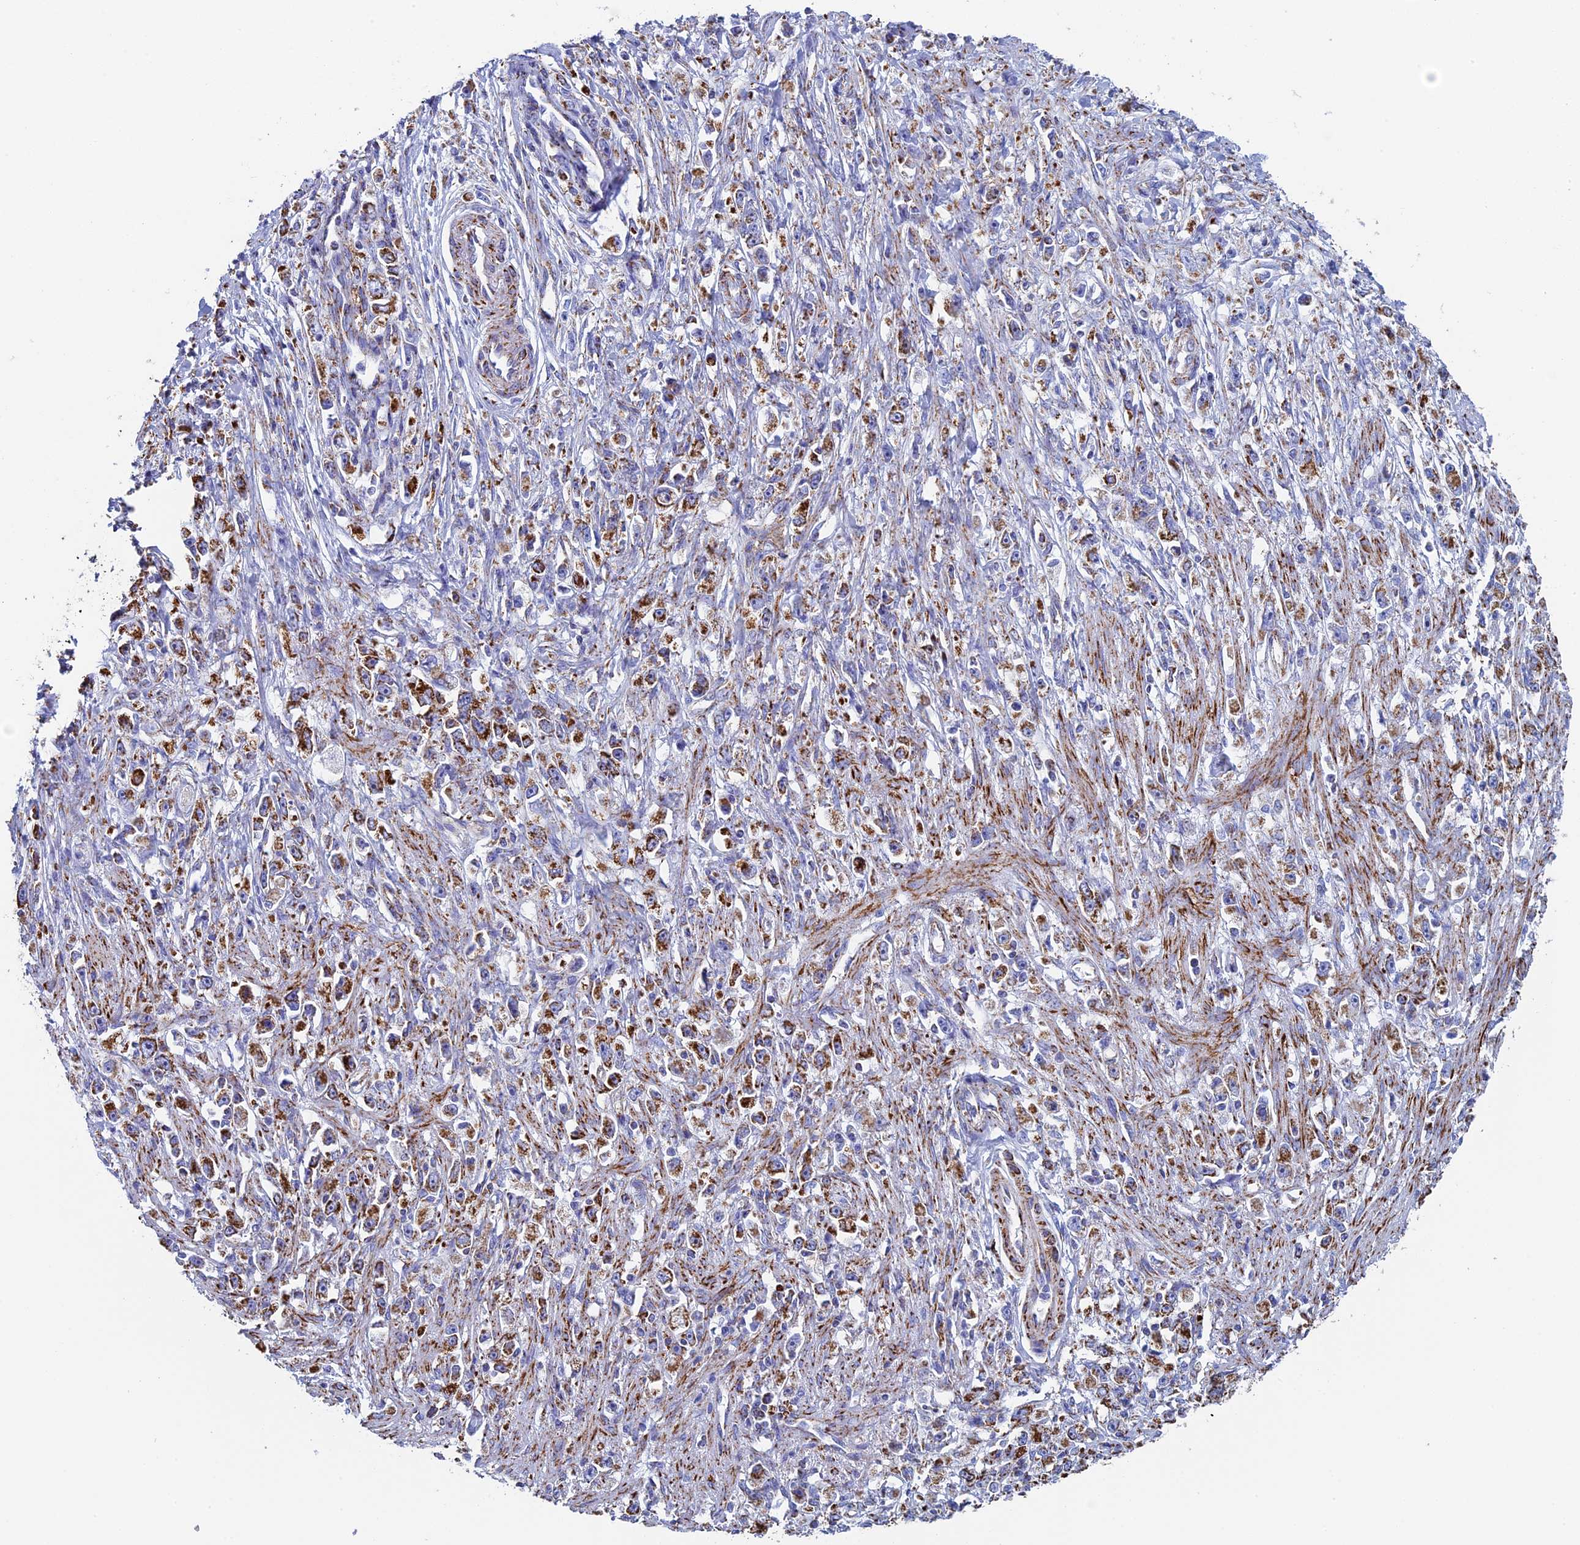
{"staining": {"intensity": "moderate", "quantity": ">75%", "location": "cytoplasmic/membranous"}, "tissue": "stomach cancer", "cell_type": "Tumor cells", "image_type": "cancer", "snomed": [{"axis": "morphology", "description": "Adenocarcinoma, NOS"}, {"axis": "topography", "description": "Stomach"}], "caption": "A micrograph of stomach cancer stained for a protein exhibits moderate cytoplasmic/membranous brown staining in tumor cells.", "gene": "UQCRFS1", "patient": {"sex": "female", "age": 59}}